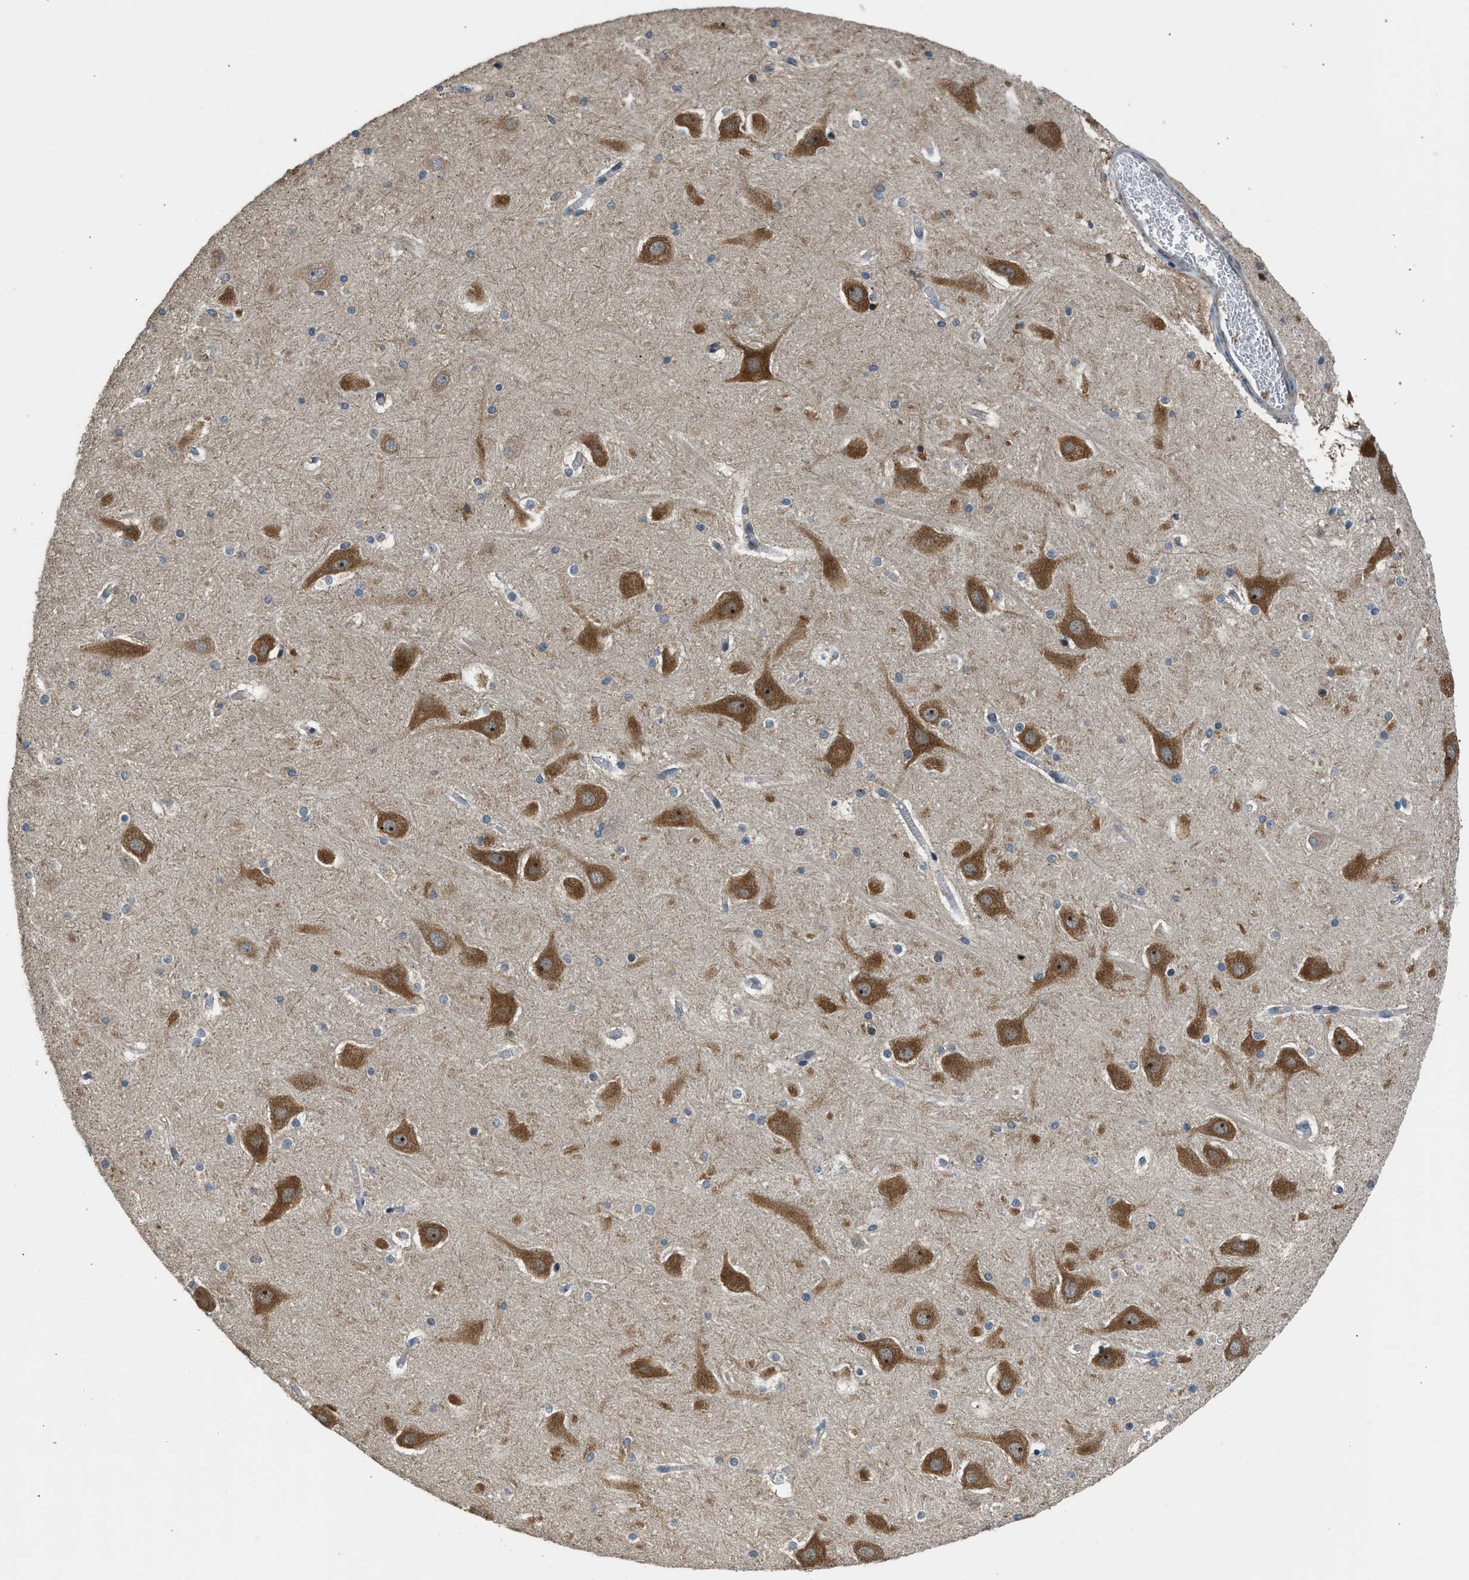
{"staining": {"intensity": "weak", "quantity": "<25%", "location": "cytoplasmic/membranous"}, "tissue": "hippocampus", "cell_type": "Glial cells", "image_type": "normal", "snomed": [{"axis": "morphology", "description": "Normal tissue, NOS"}, {"axis": "topography", "description": "Hippocampus"}], "caption": "Glial cells show no significant expression in normal hippocampus.", "gene": "IL3RA", "patient": {"sex": "male", "age": 45}}